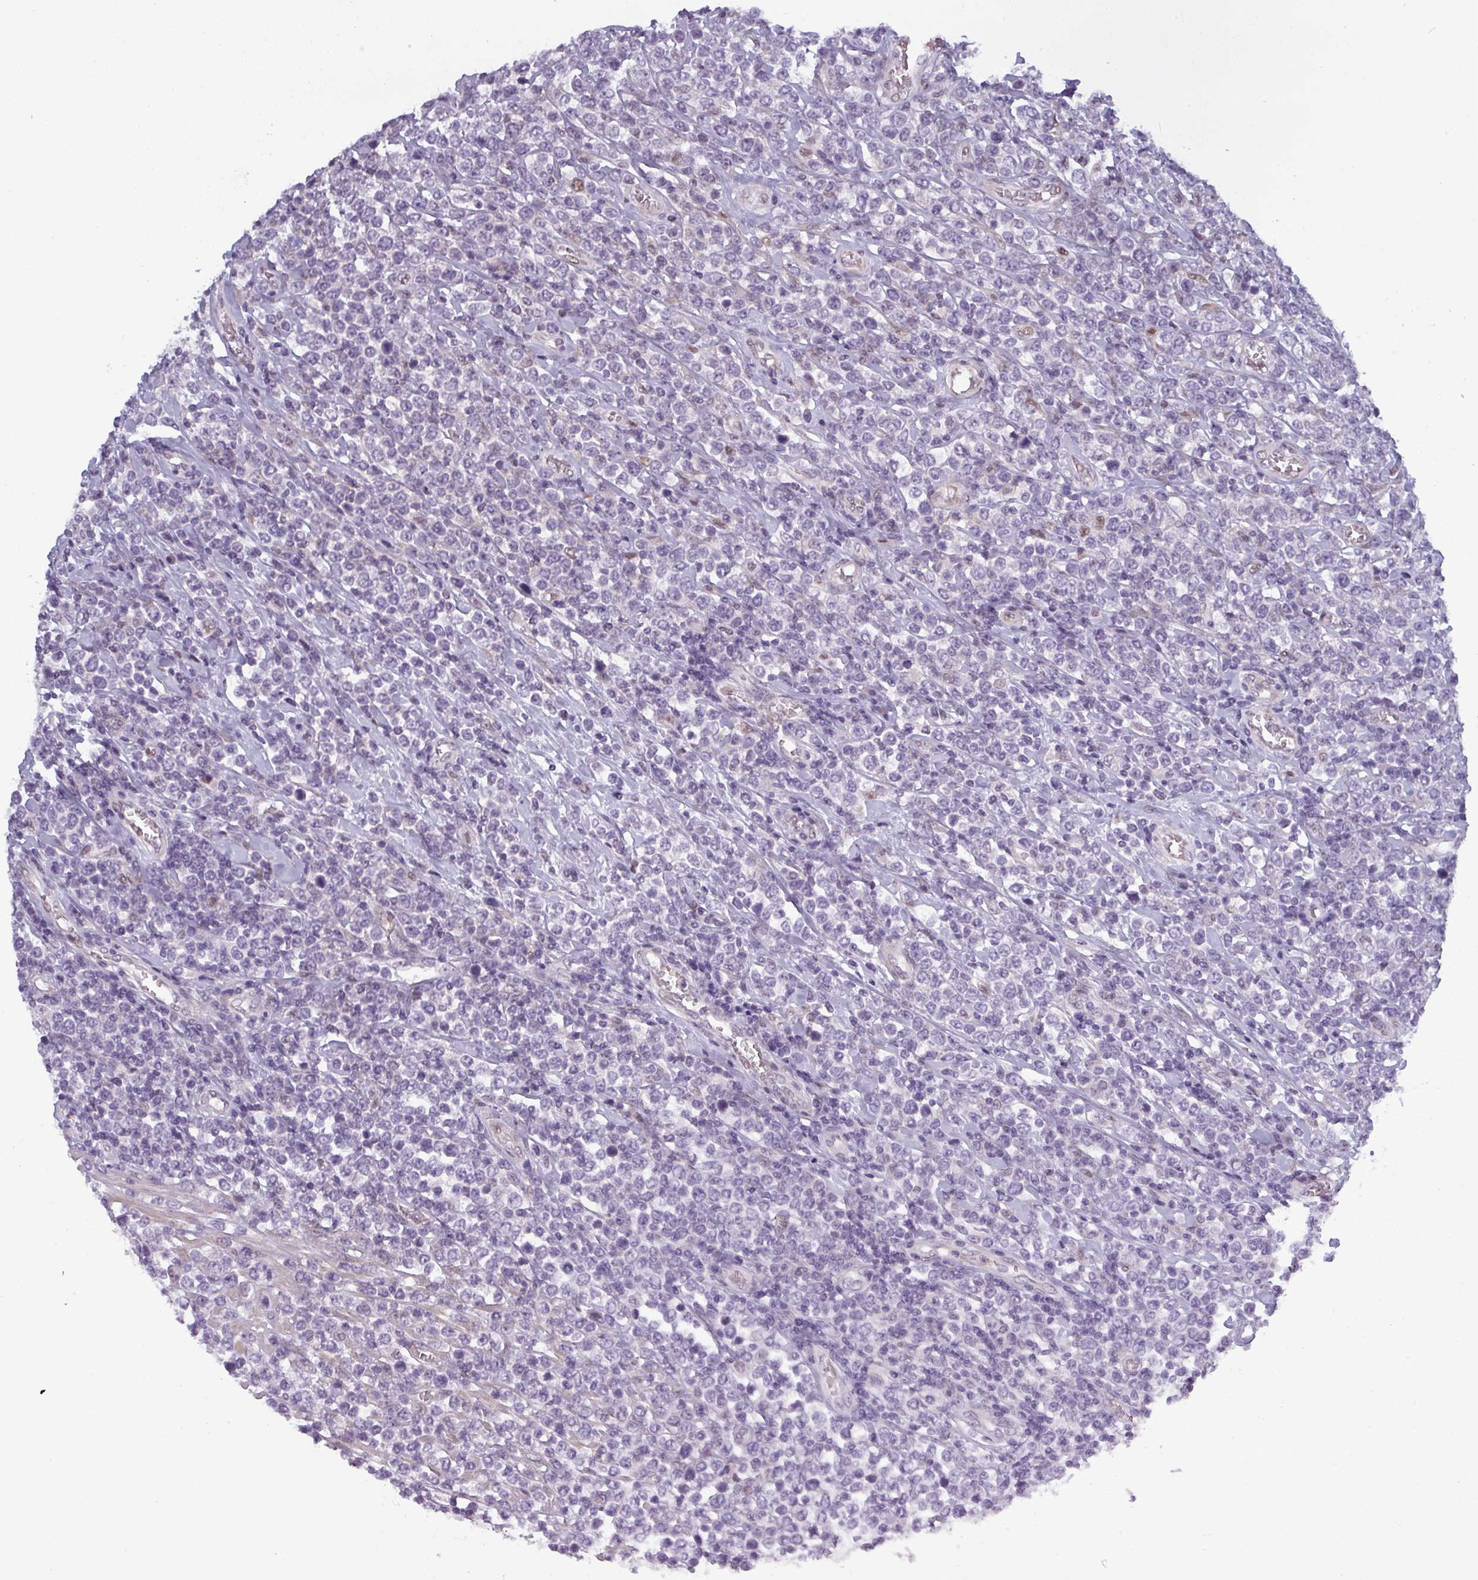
{"staining": {"intensity": "negative", "quantity": "none", "location": "none"}, "tissue": "lymphoma", "cell_type": "Tumor cells", "image_type": "cancer", "snomed": [{"axis": "morphology", "description": "Malignant lymphoma, non-Hodgkin's type, High grade"}, {"axis": "topography", "description": "Soft tissue"}], "caption": "DAB (3,3'-diaminobenzidine) immunohistochemical staining of human malignant lymphoma, non-Hodgkin's type (high-grade) demonstrates no significant staining in tumor cells. (Brightfield microscopy of DAB (3,3'-diaminobenzidine) immunohistochemistry at high magnification).", "gene": "PRAMEF12", "patient": {"sex": "female", "age": 56}}